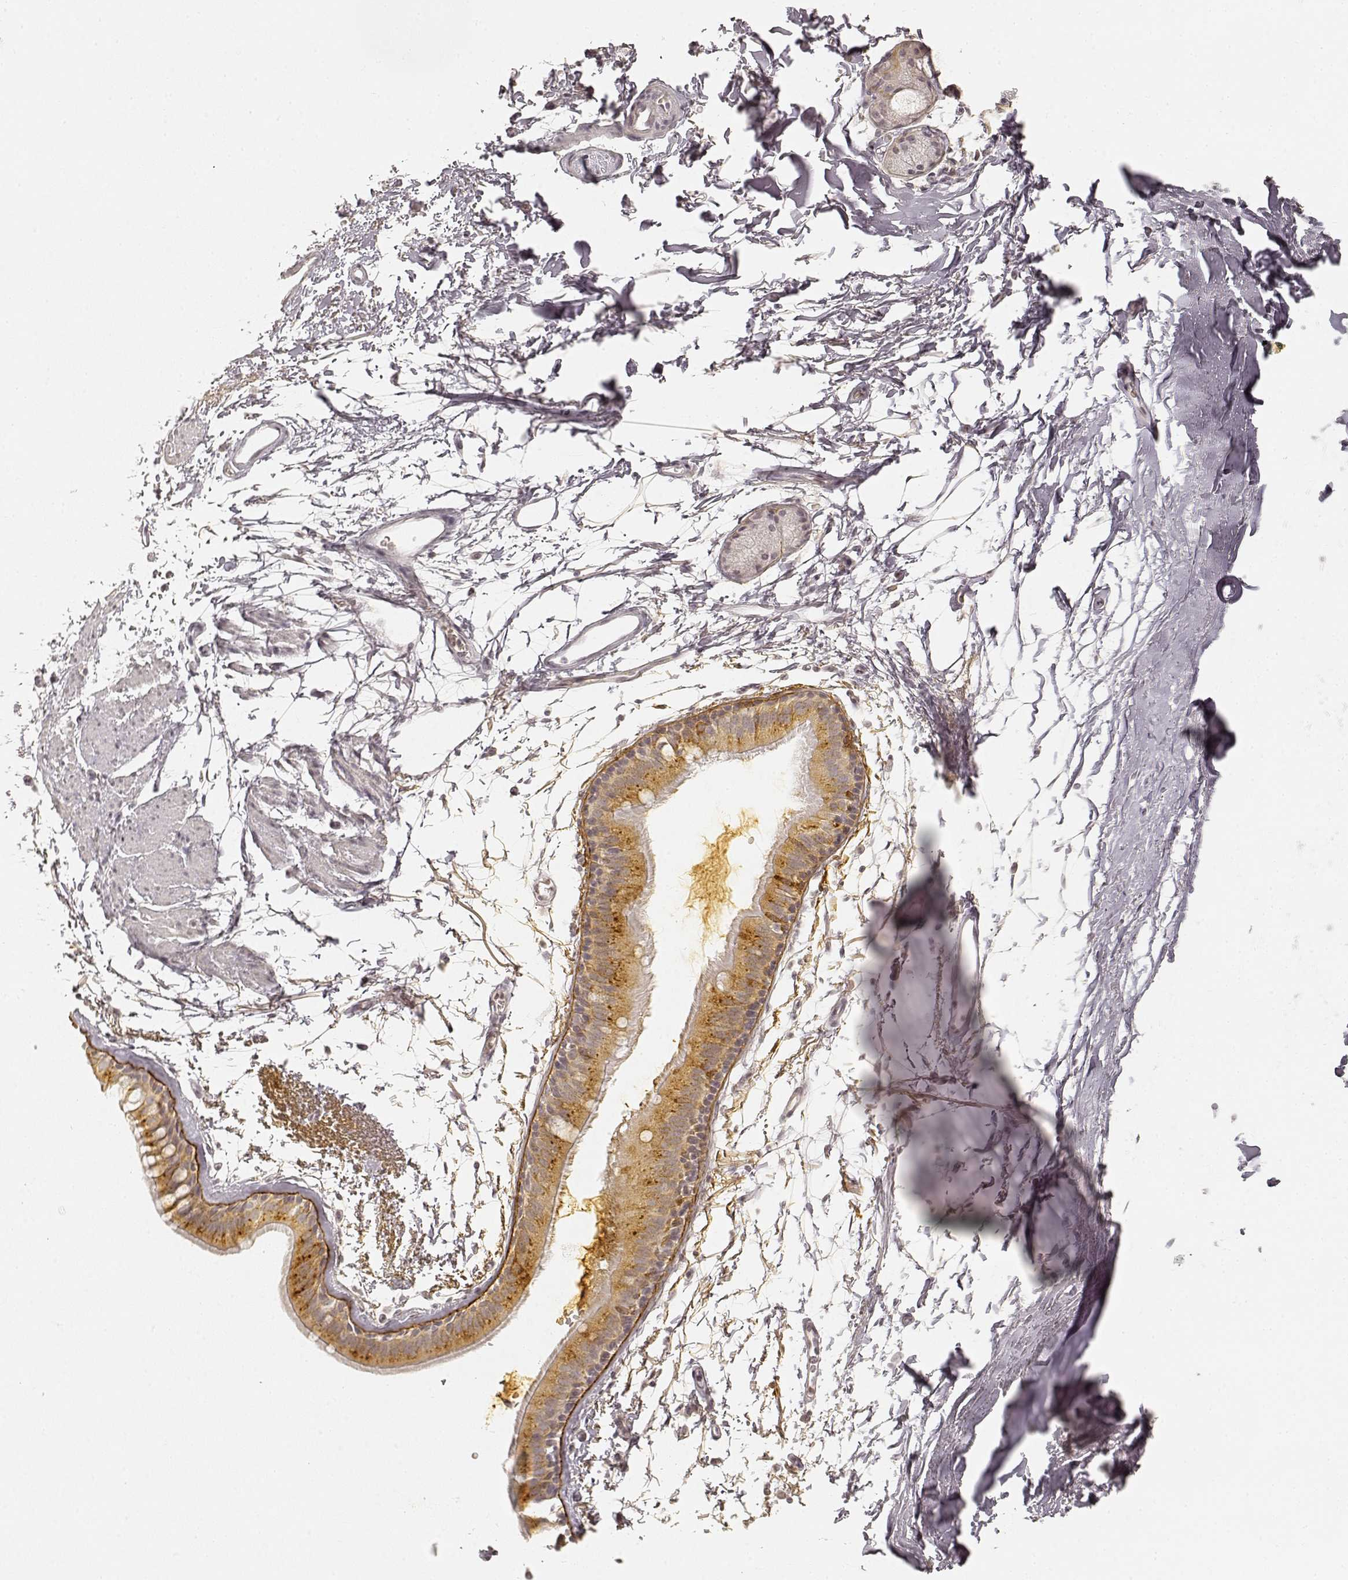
{"staining": {"intensity": "negative", "quantity": "none", "location": "none"}, "tissue": "soft tissue", "cell_type": "Fibroblasts", "image_type": "normal", "snomed": [{"axis": "morphology", "description": "Normal tissue, NOS"}, {"axis": "topography", "description": "Lymph node"}, {"axis": "topography", "description": "Bronchus"}], "caption": "IHC micrograph of benign human soft tissue stained for a protein (brown), which reveals no expression in fibroblasts.", "gene": "LAMC2", "patient": {"sex": "female", "age": 70}}